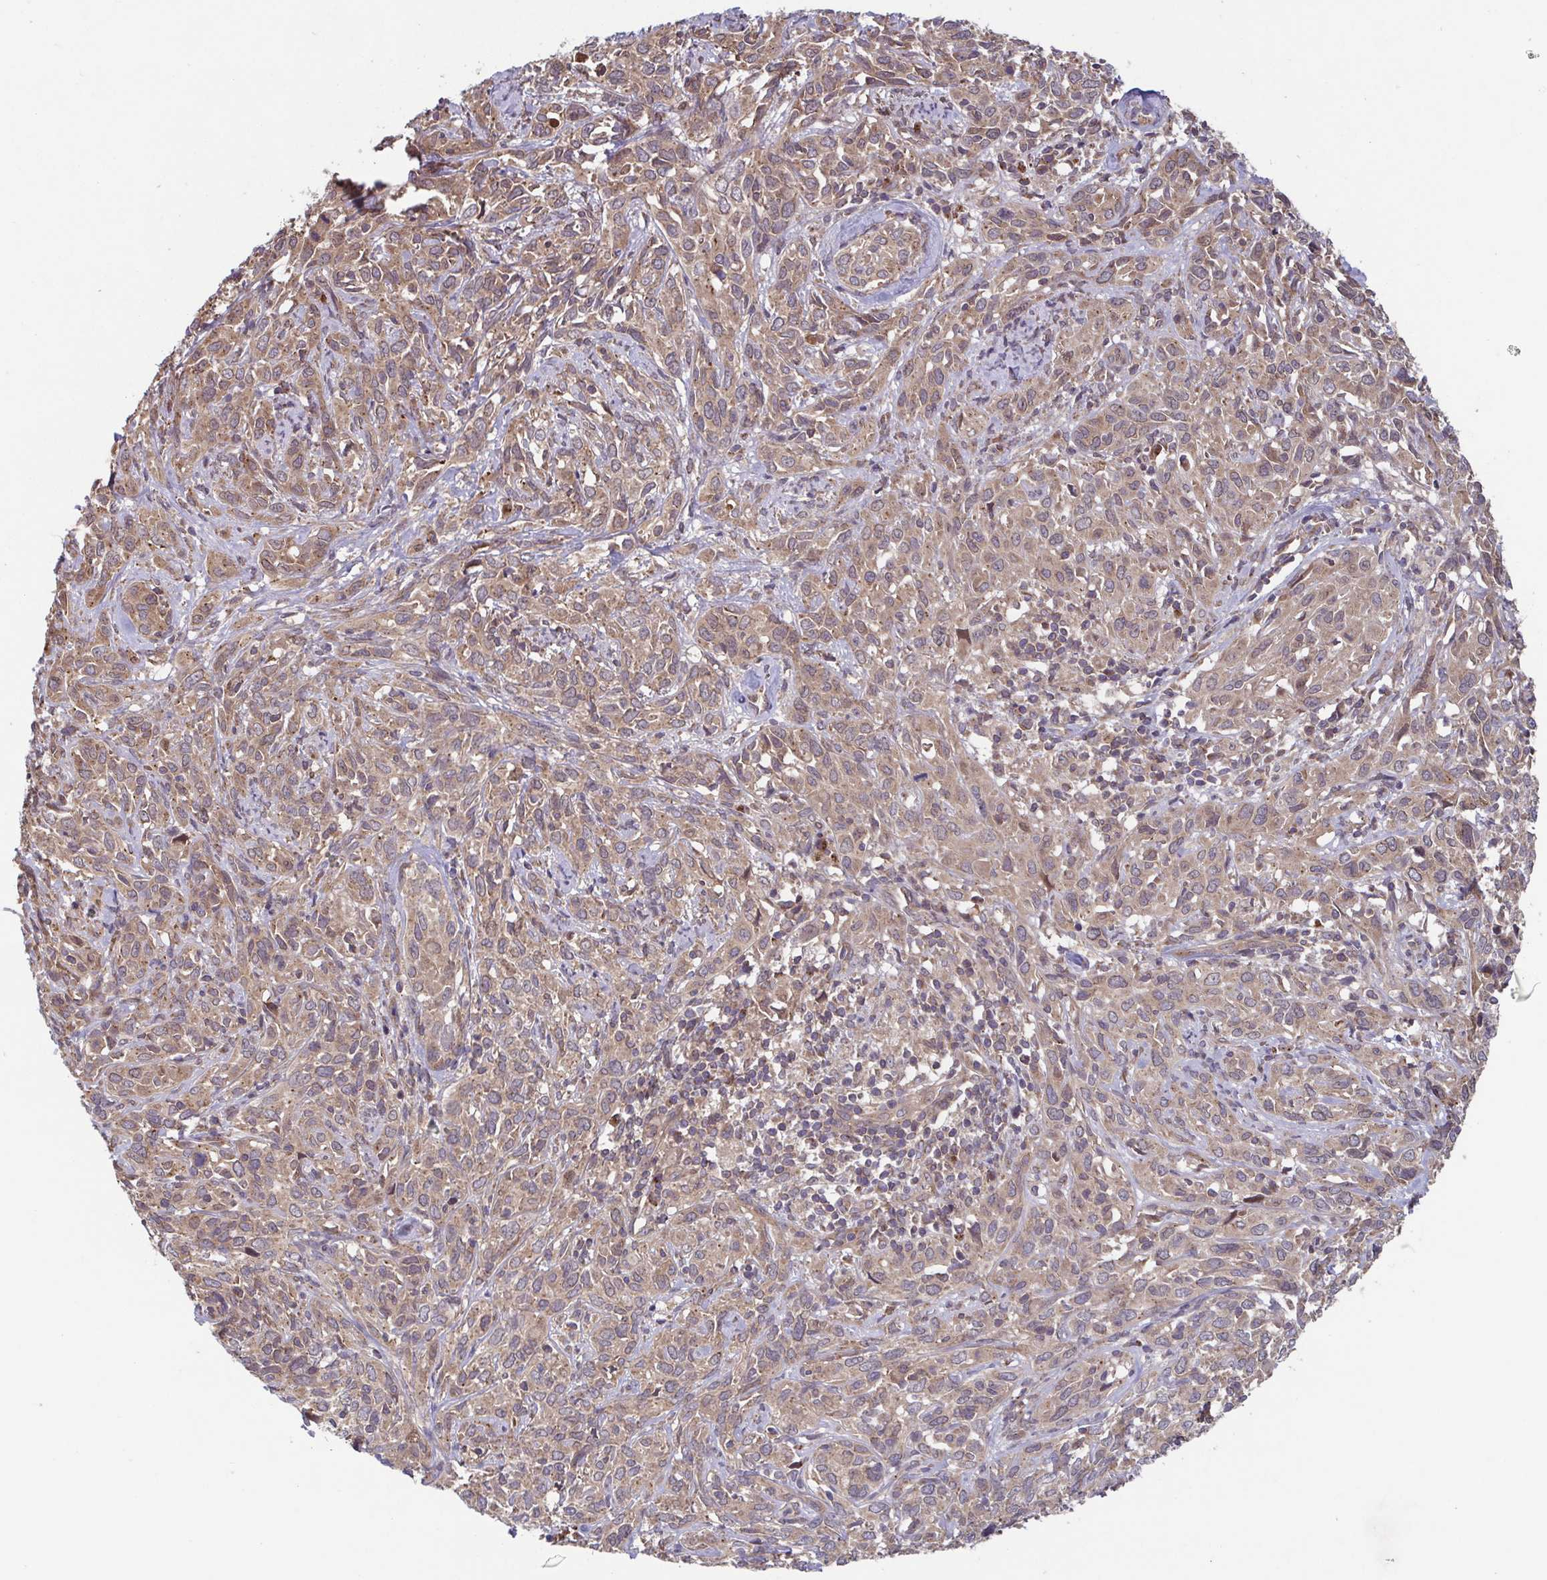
{"staining": {"intensity": "moderate", "quantity": ">75%", "location": "cytoplasmic/membranous"}, "tissue": "cervical cancer", "cell_type": "Tumor cells", "image_type": "cancer", "snomed": [{"axis": "morphology", "description": "Normal tissue, NOS"}, {"axis": "morphology", "description": "Squamous cell carcinoma, NOS"}, {"axis": "topography", "description": "Cervix"}], "caption": "A high-resolution photomicrograph shows immunohistochemistry (IHC) staining of squamous cell carcinoma (cervical), which displays moderate cytoplasmic/membranous positivity in approximately >75% of tumor cells.", "gene": "COPB1", "patient": {"sex": "female", "age": 51}}